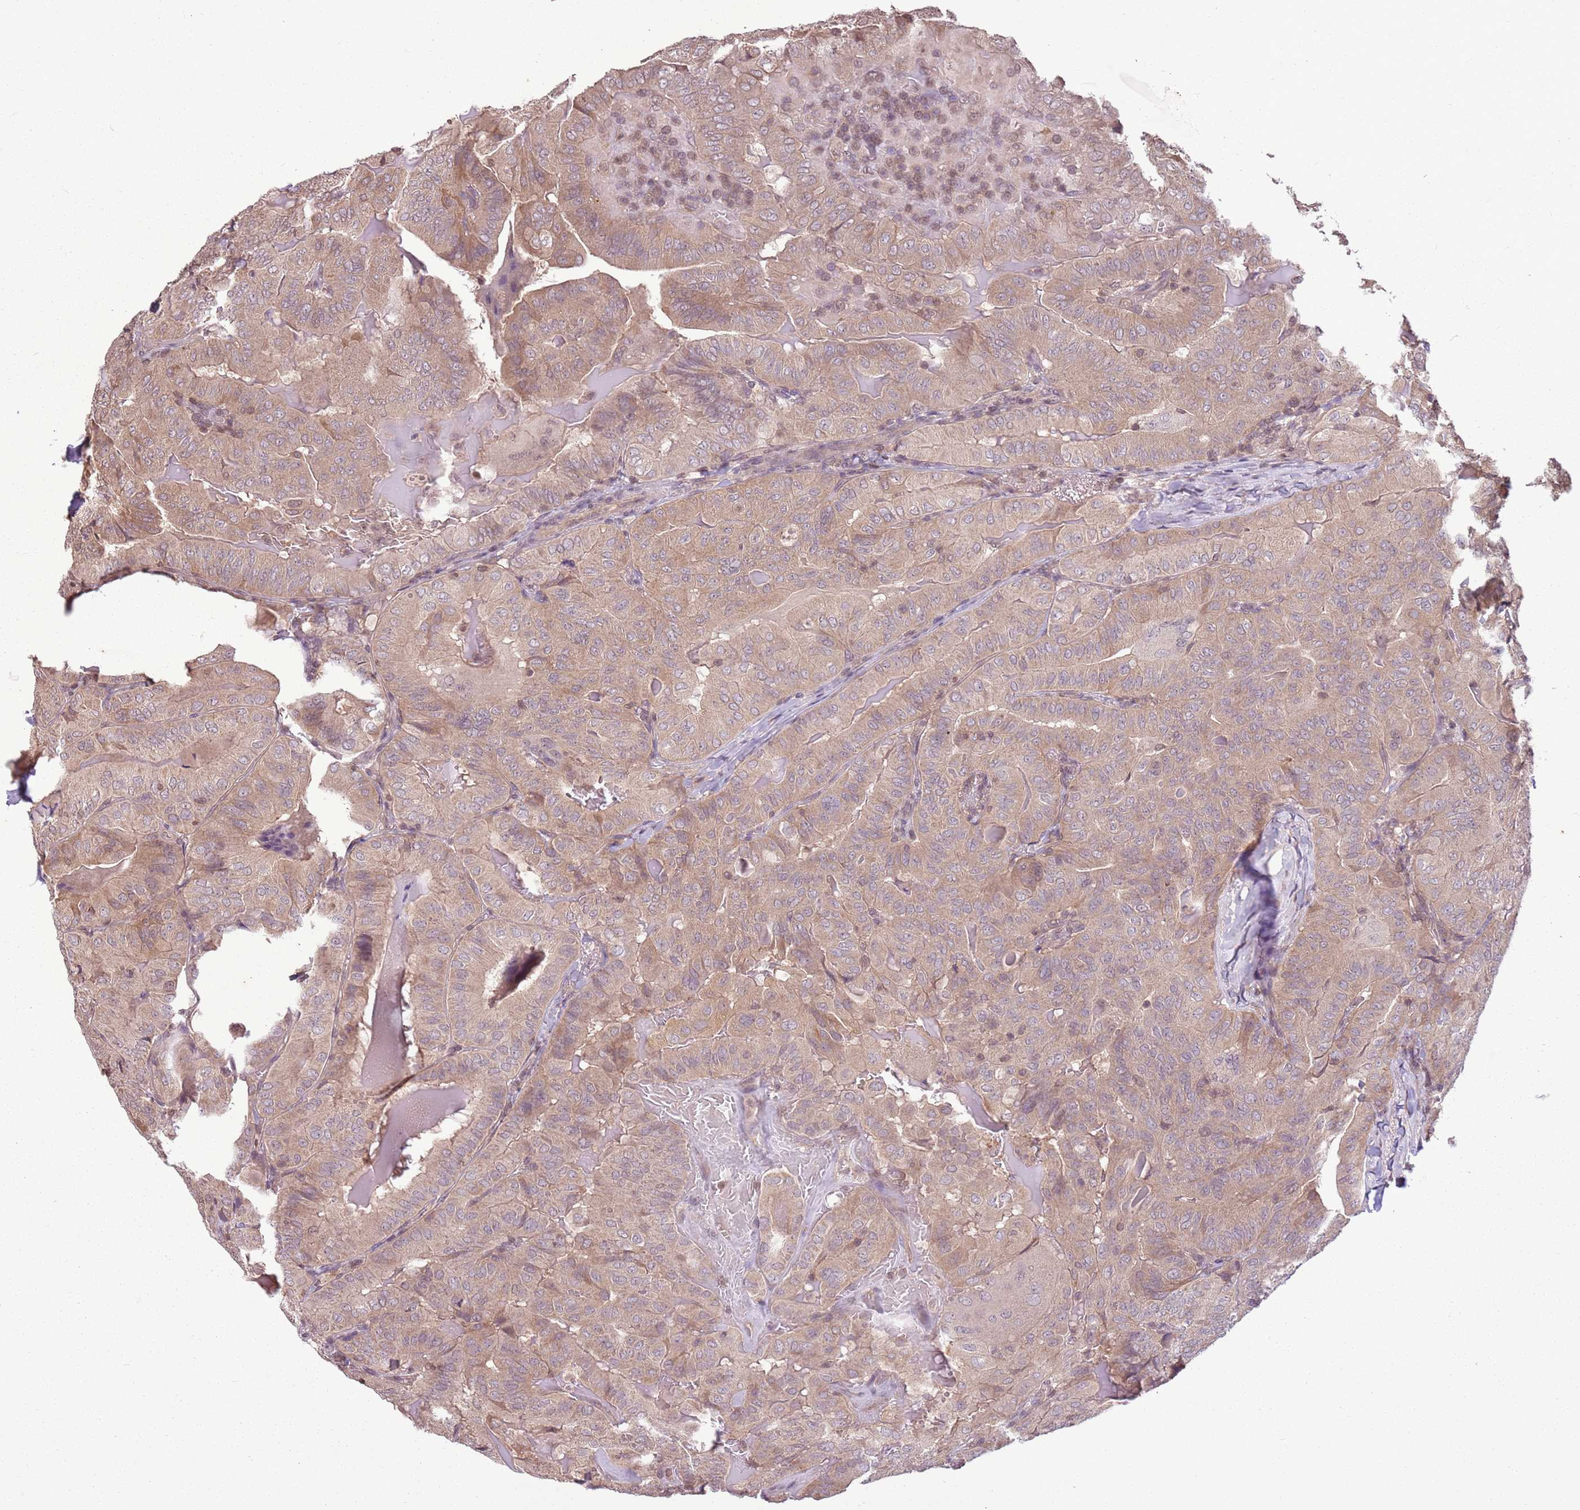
{"staining": {"intensity": "moderate", "quantity": "<25%", "location": "cytoplasmic/membranous"}, "tissue": "thyroid cancer", "cell_type": "Tumor cells", "image_type": "cancer", "snomed": [{"axis": "morphology", "description": "Papillary adenocarcinoma, NOS"}, {"axis": "topography", "description": "Thyroid gland"}], "caption": "Immunohistochemical staining of papillary adenocarcinoma (thyroid) reveals moderate cytoplasmic/membranous protein positivity in about <25% of tumor cells.", "gene": "CAPN9", "patient": {"sex": "female", "age": 68}}